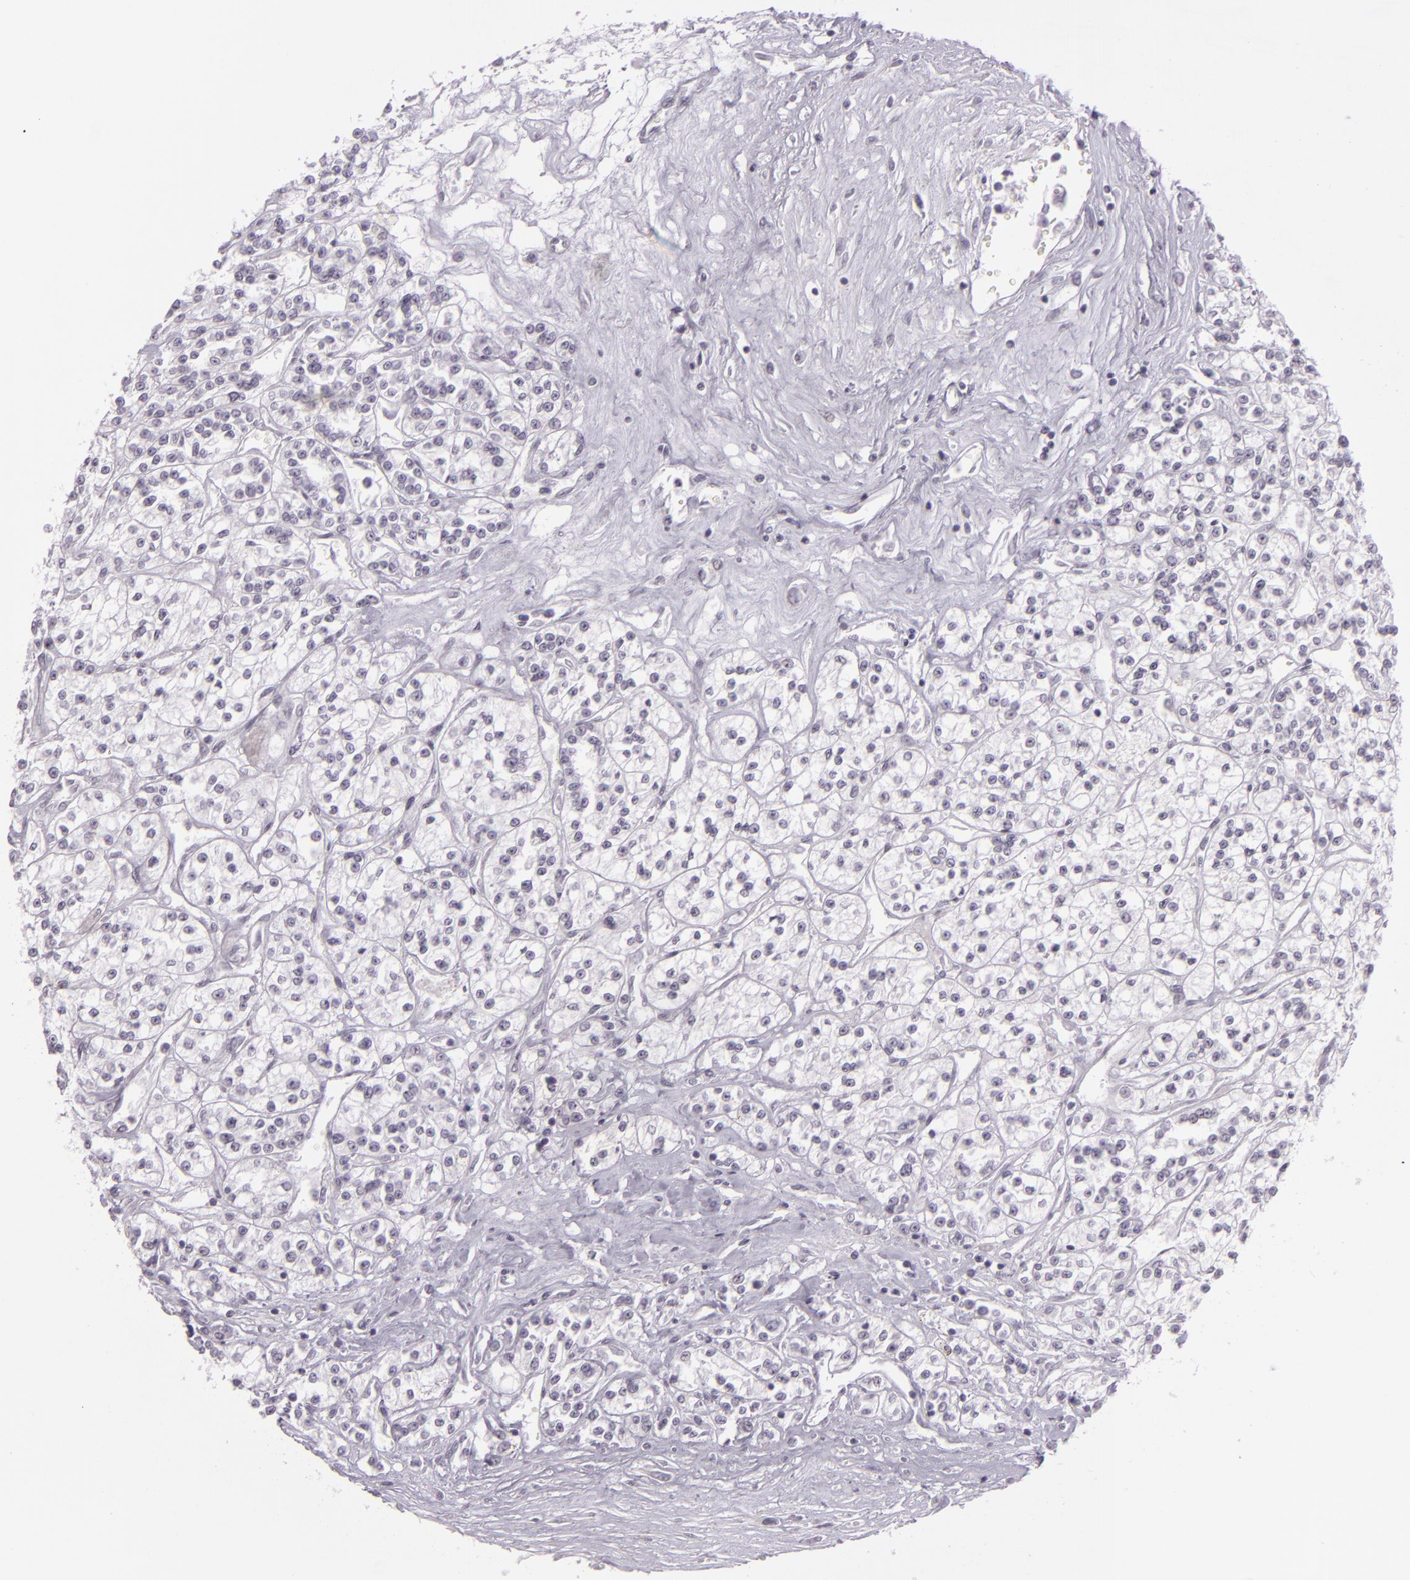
{"staining": {"intensity": "negative", "quantity": "none", "location": "none"}, "tissue": "renal cancer", "cell_type": "Tumor cells", "image_type": "cancer", "snomed": [{"axis": "morphology", "description": "Adenocarcinoma, NOS"}, {"axis": "topography", "description": "Kidney"}], "caption": "A high-resolution photomicrograph shows immunohistochemistry staining of adenocarcinoma (renal), which demonstrates no significant staining in tumor cells.", "gene": "MCM3", "patient": {"sex": "female", "age": 76}}